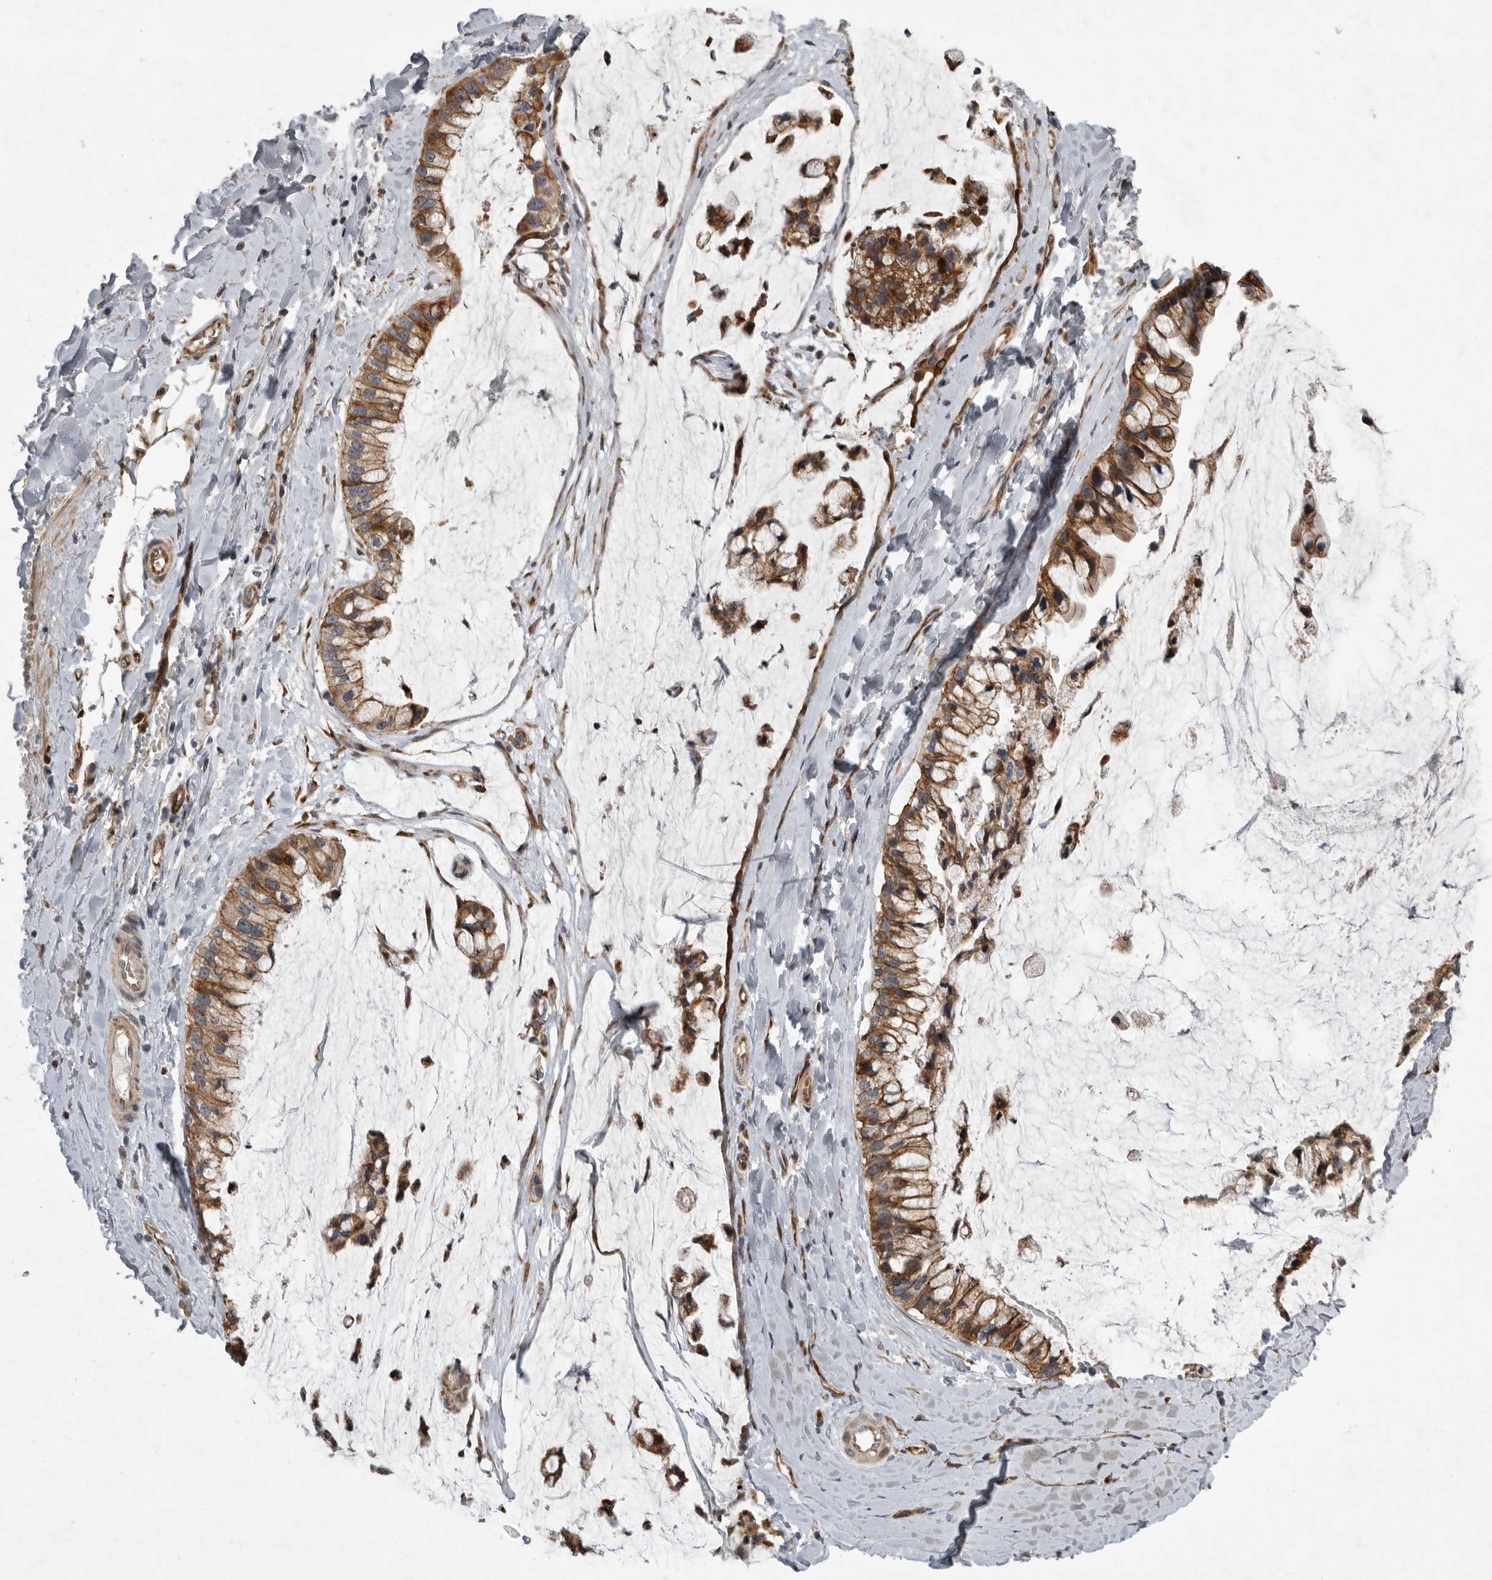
{"staining": {"intensity": "moderate", "quantity": ">75%", "location": "cytoplasmic/membranous"}, "tissue": "ovarian cancer", "cell_type": "Tumor cells", "image_type": "cancer", "snomed": [{"axis": "morphology", "description": "Cystadenocarcinoma, mucinous, NOS"}, {"axis": "topography", "description": "Ovary"}], "caption": "The histopathology image shows immunohistochemical staining of ovarian cancer (mucinous cystadenocarcinoma). There is moderate cytoplasmic/membranous expression is appreciated in about >75% of tumor cells.", "gene": "MPDZ", "patient": {"sex": "female", "age": 39}}